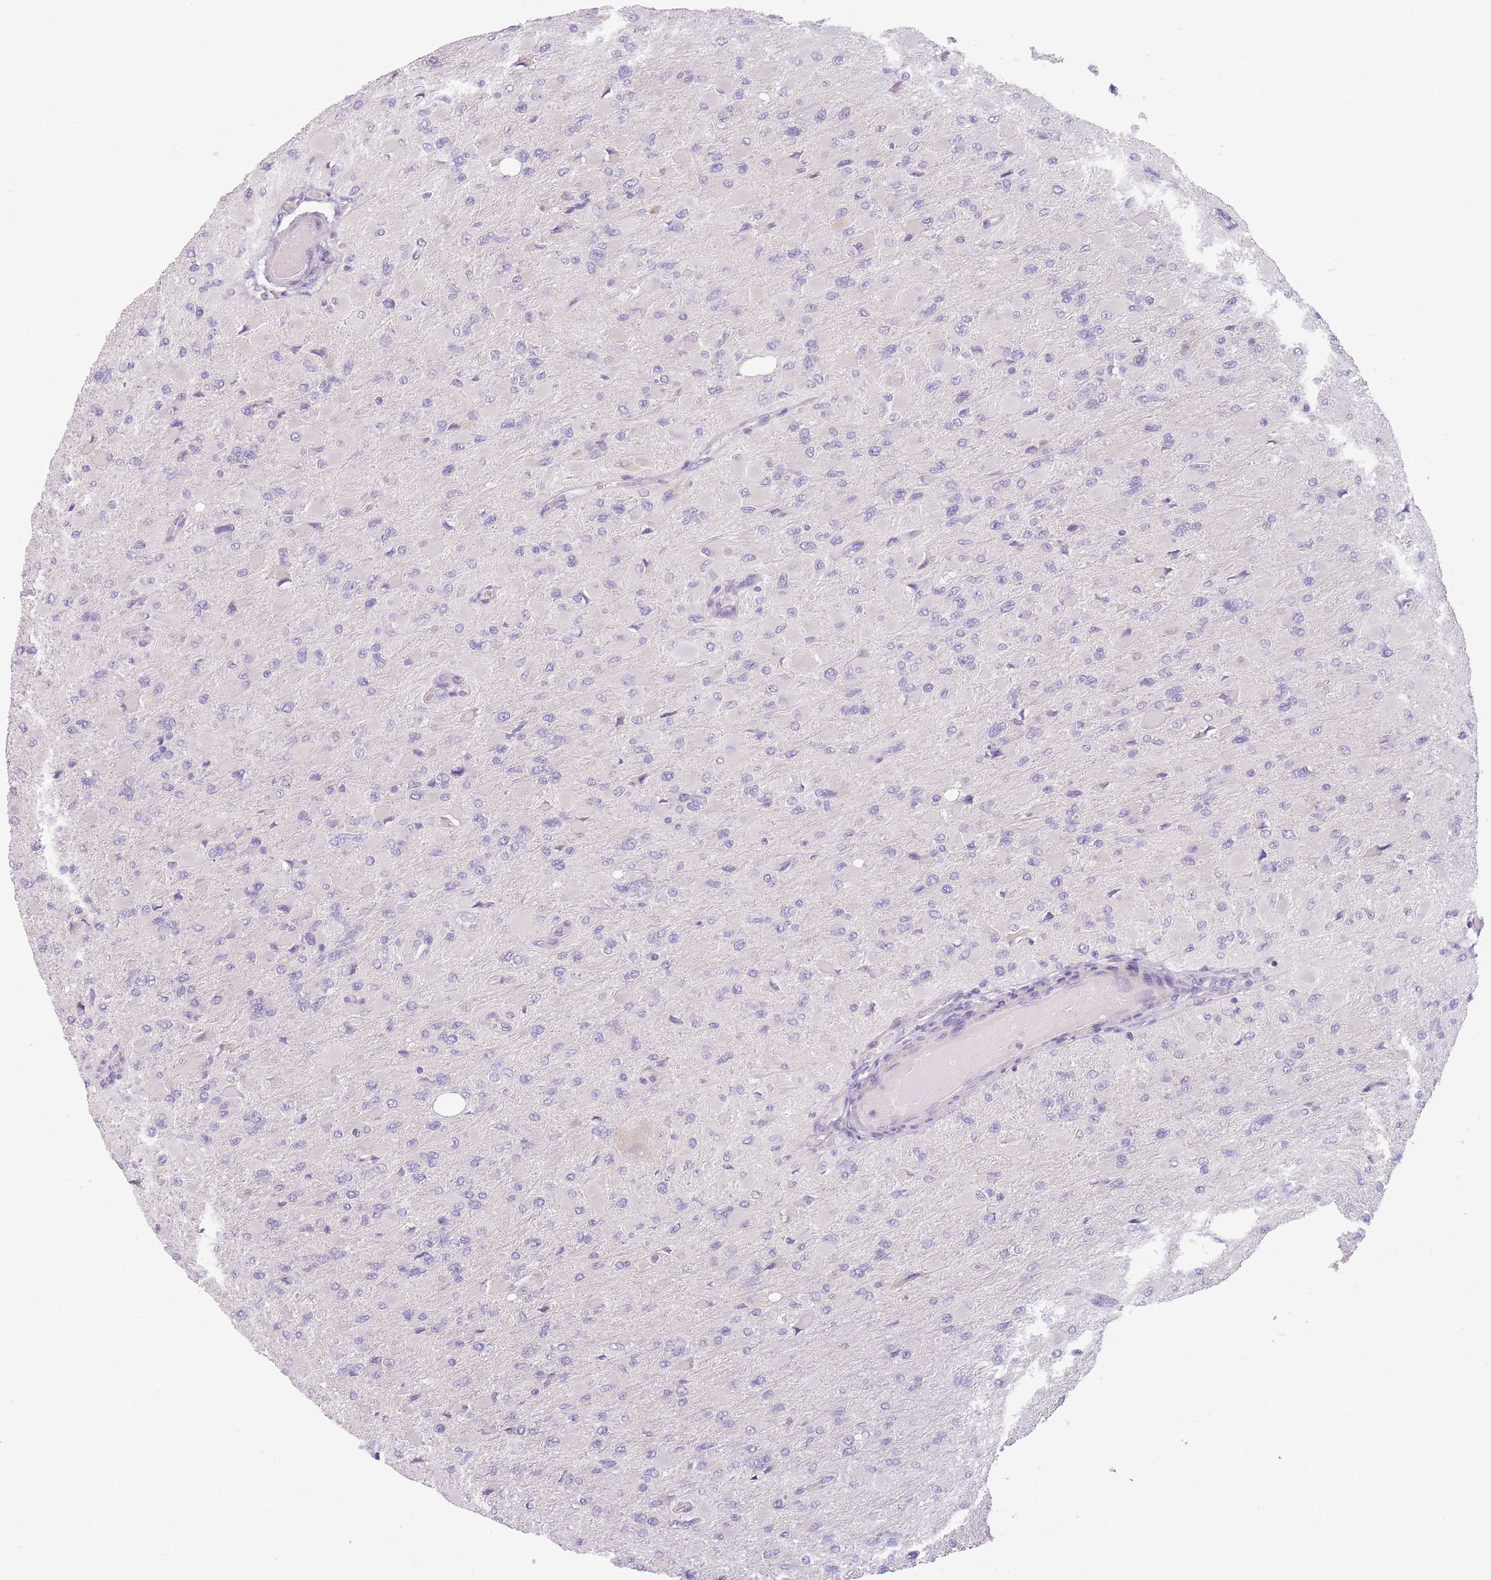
{"staining": {"intensity": "negative", "quantity": "none", "location": "none"}, "tissue": "glioma", "cell_type": "Tumor cells", "image_type": "cancer", "snomed": [{"axis": "morphology", "description": "Glioma, malignant, High grade"}, {"axis": "topography", "description": "Cerebral cortex"}], "caption": "Immunohistochemistry photomicrograph of neoplastic tissue: malignant glioma (high-grade) stained with DAB demonstrates no significant protein expression in tumor cells. Nuclei are stained in blue.", "gene": "TMEM236", "patient": {"sex": "female", "age": 36}}